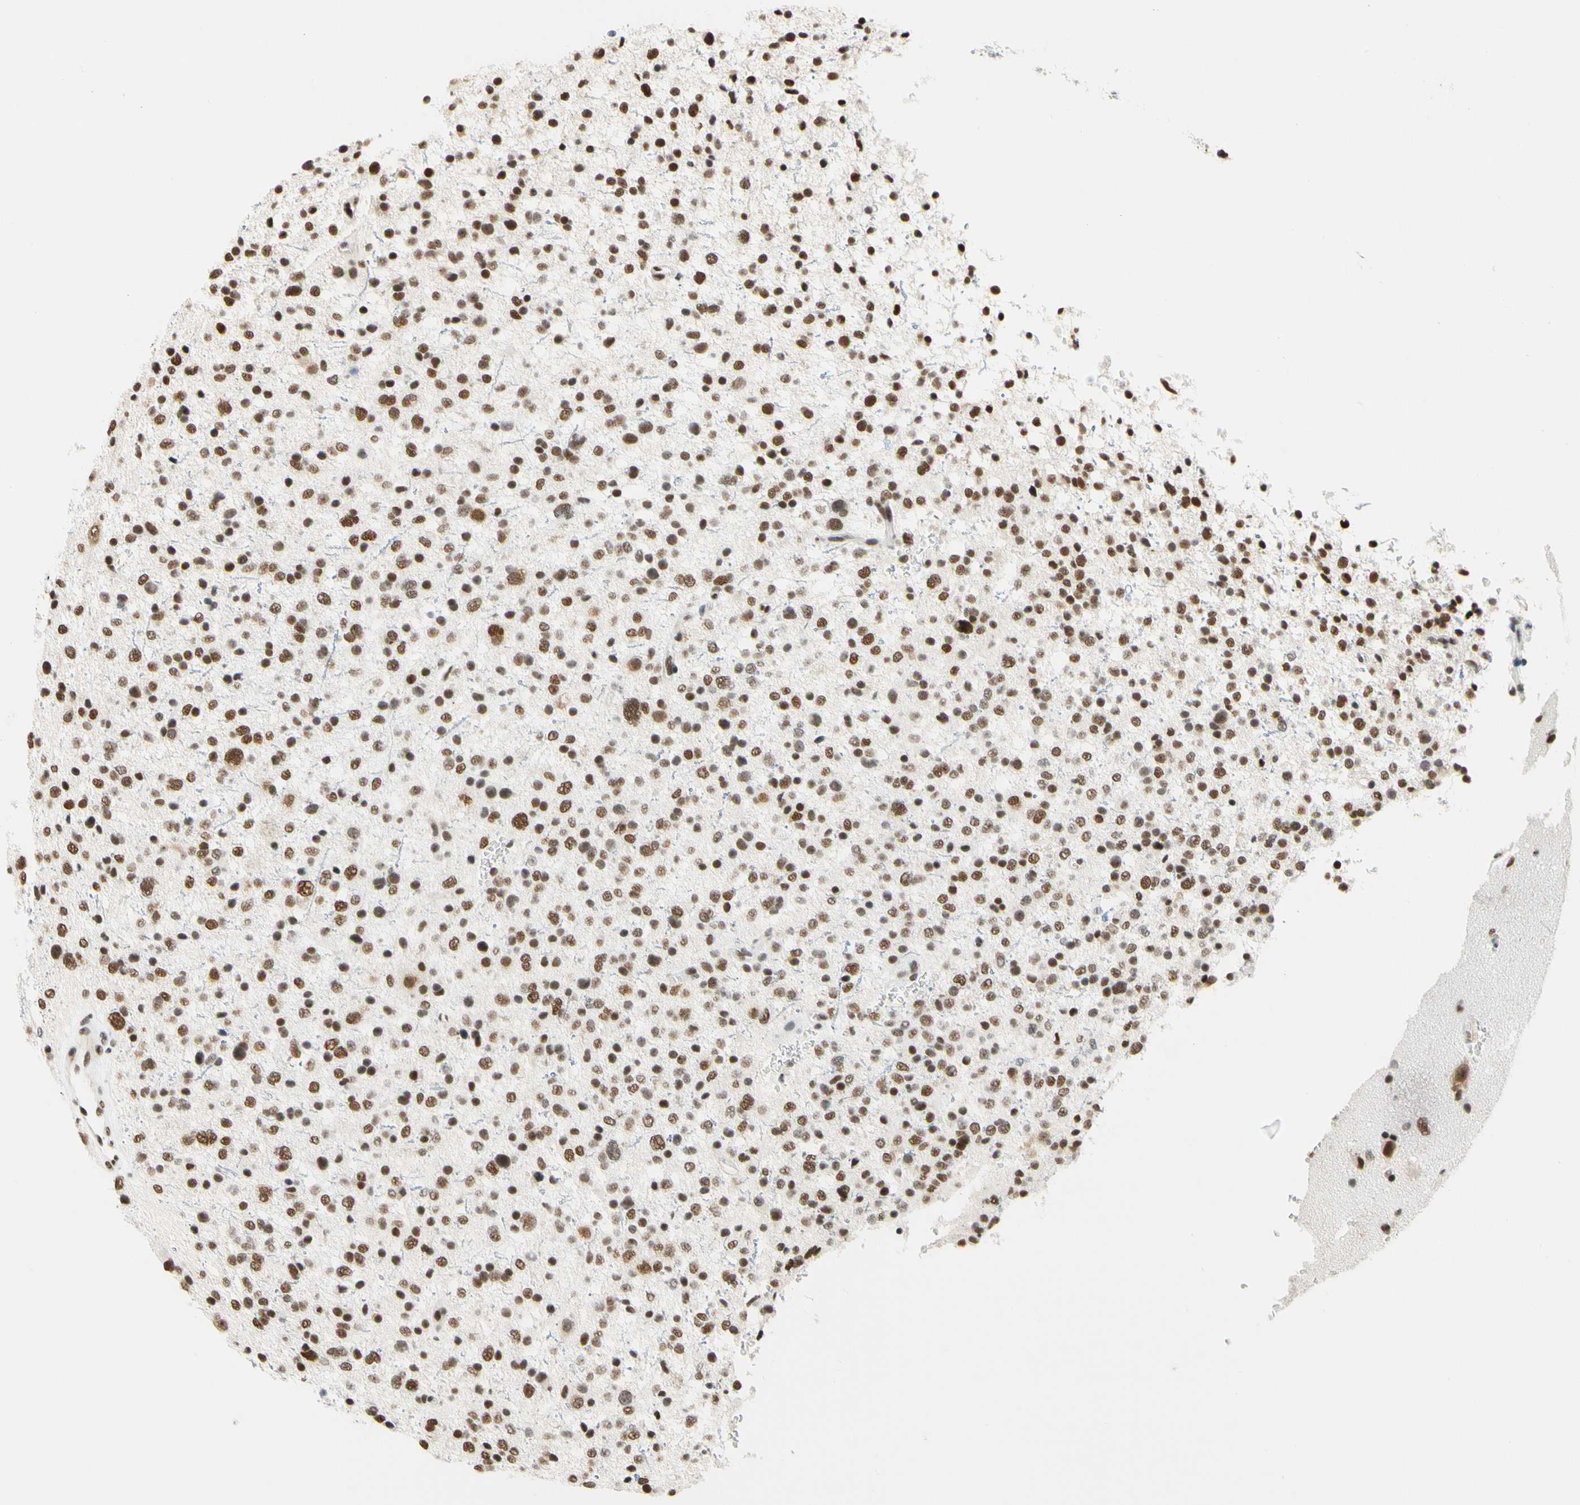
{"staining": {"intensity": "strong", "quantity": ">75%", "location": "nuclear"}, "tissue": "glioma", "cell_type": "Tumor cells", "image_type": "cancer", "snomed": [{"axis": "morphology", "description": "Glioma, malignant, Low grade"}, {"axis": "topography", "description": "Brain"}], "caption": "Immunohistochemical staining of malignant low-grade glioma exhibits strong nuclear protein positivity in about >75% of tumor cells.", "gene": "ZSCAN16", "patient": {"sex": "female", "age": 37}}